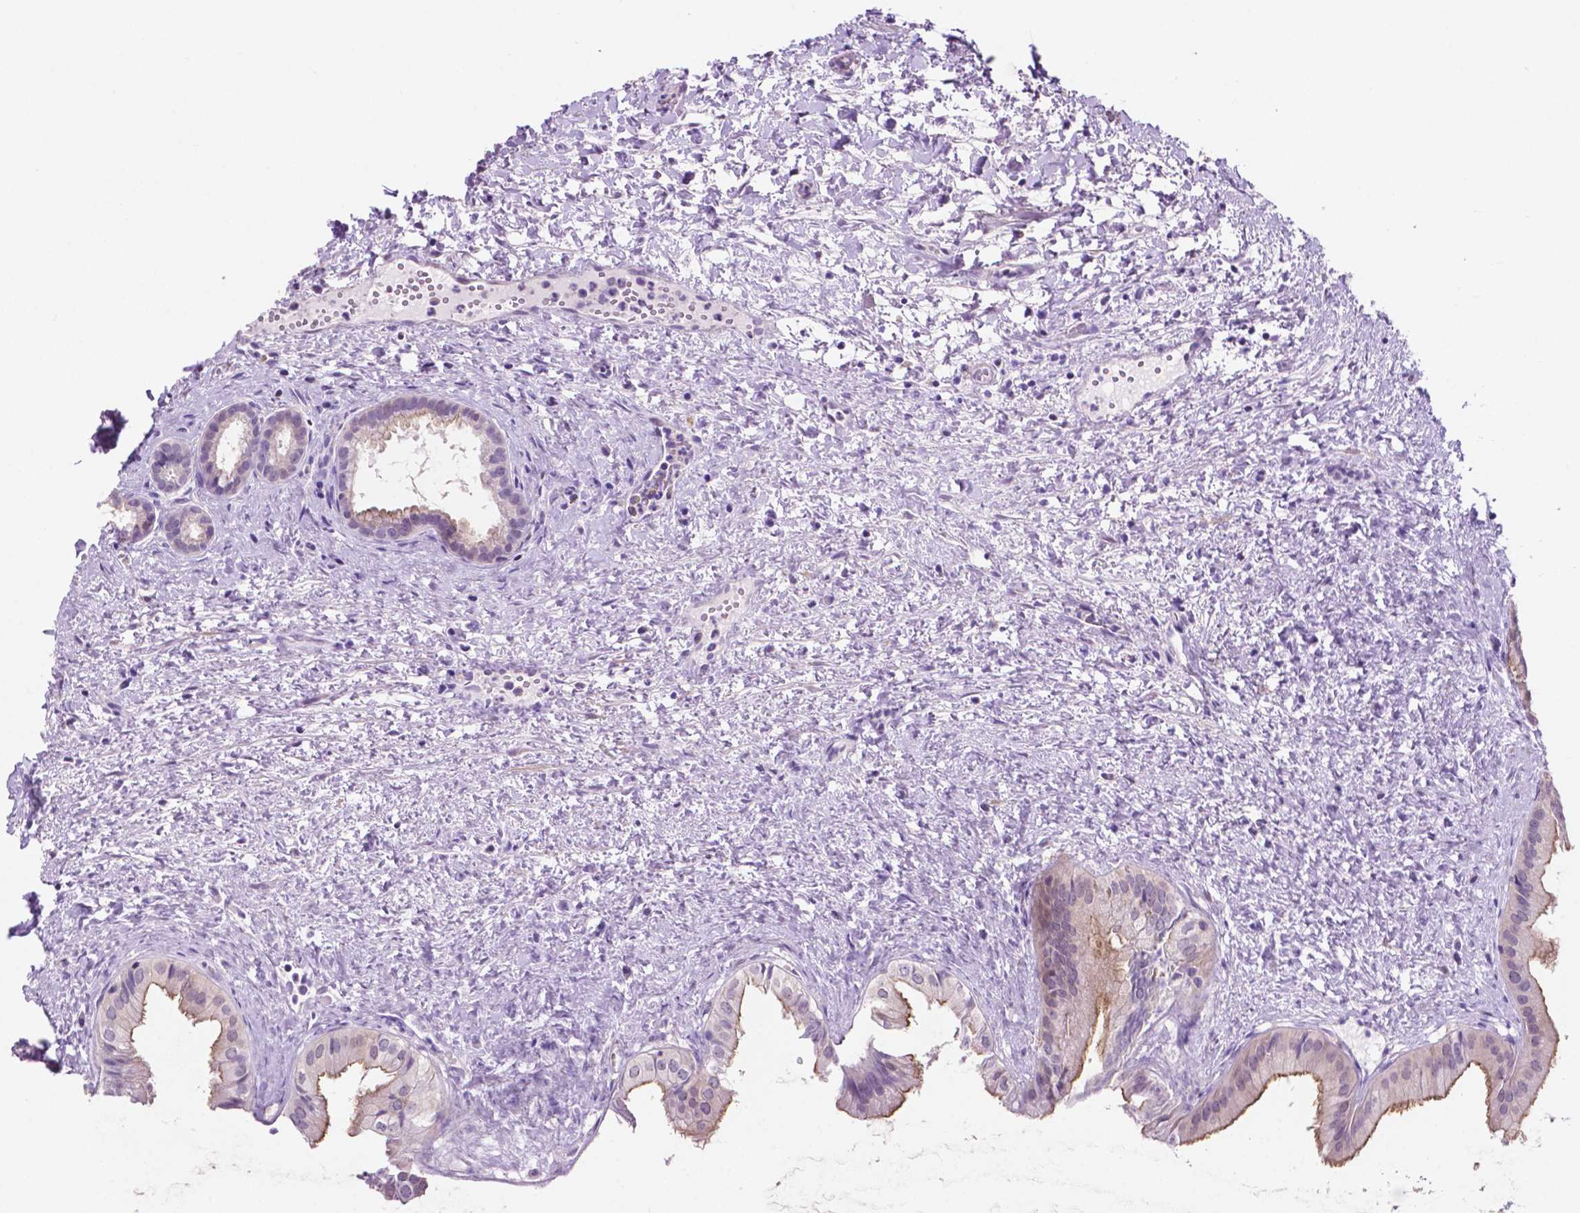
{"staining": {"intensity": "strong", "quantity": ">75%", "location": "cytoplasmic/membranous"}, "tissue": "gallbladder", "cell_type": "Glandular cells", "image_type": "normal", "snomed": [{"axis": "morphology", "description": "Normal tissue, NOS"}, {"axis": "topography", "description": "Gallbladder"}], "caption": "A photomicrograph of human gallbladder stained for a protein displays strong cytoplasmic/membranous brown staining in glandular cells. Using DAB (brown) and hematoxylin (blue) stains, captured at high magnification using brightfield microscopy.", "gene": "ACY3", "patient": {"sex": "male", "age": 70}}